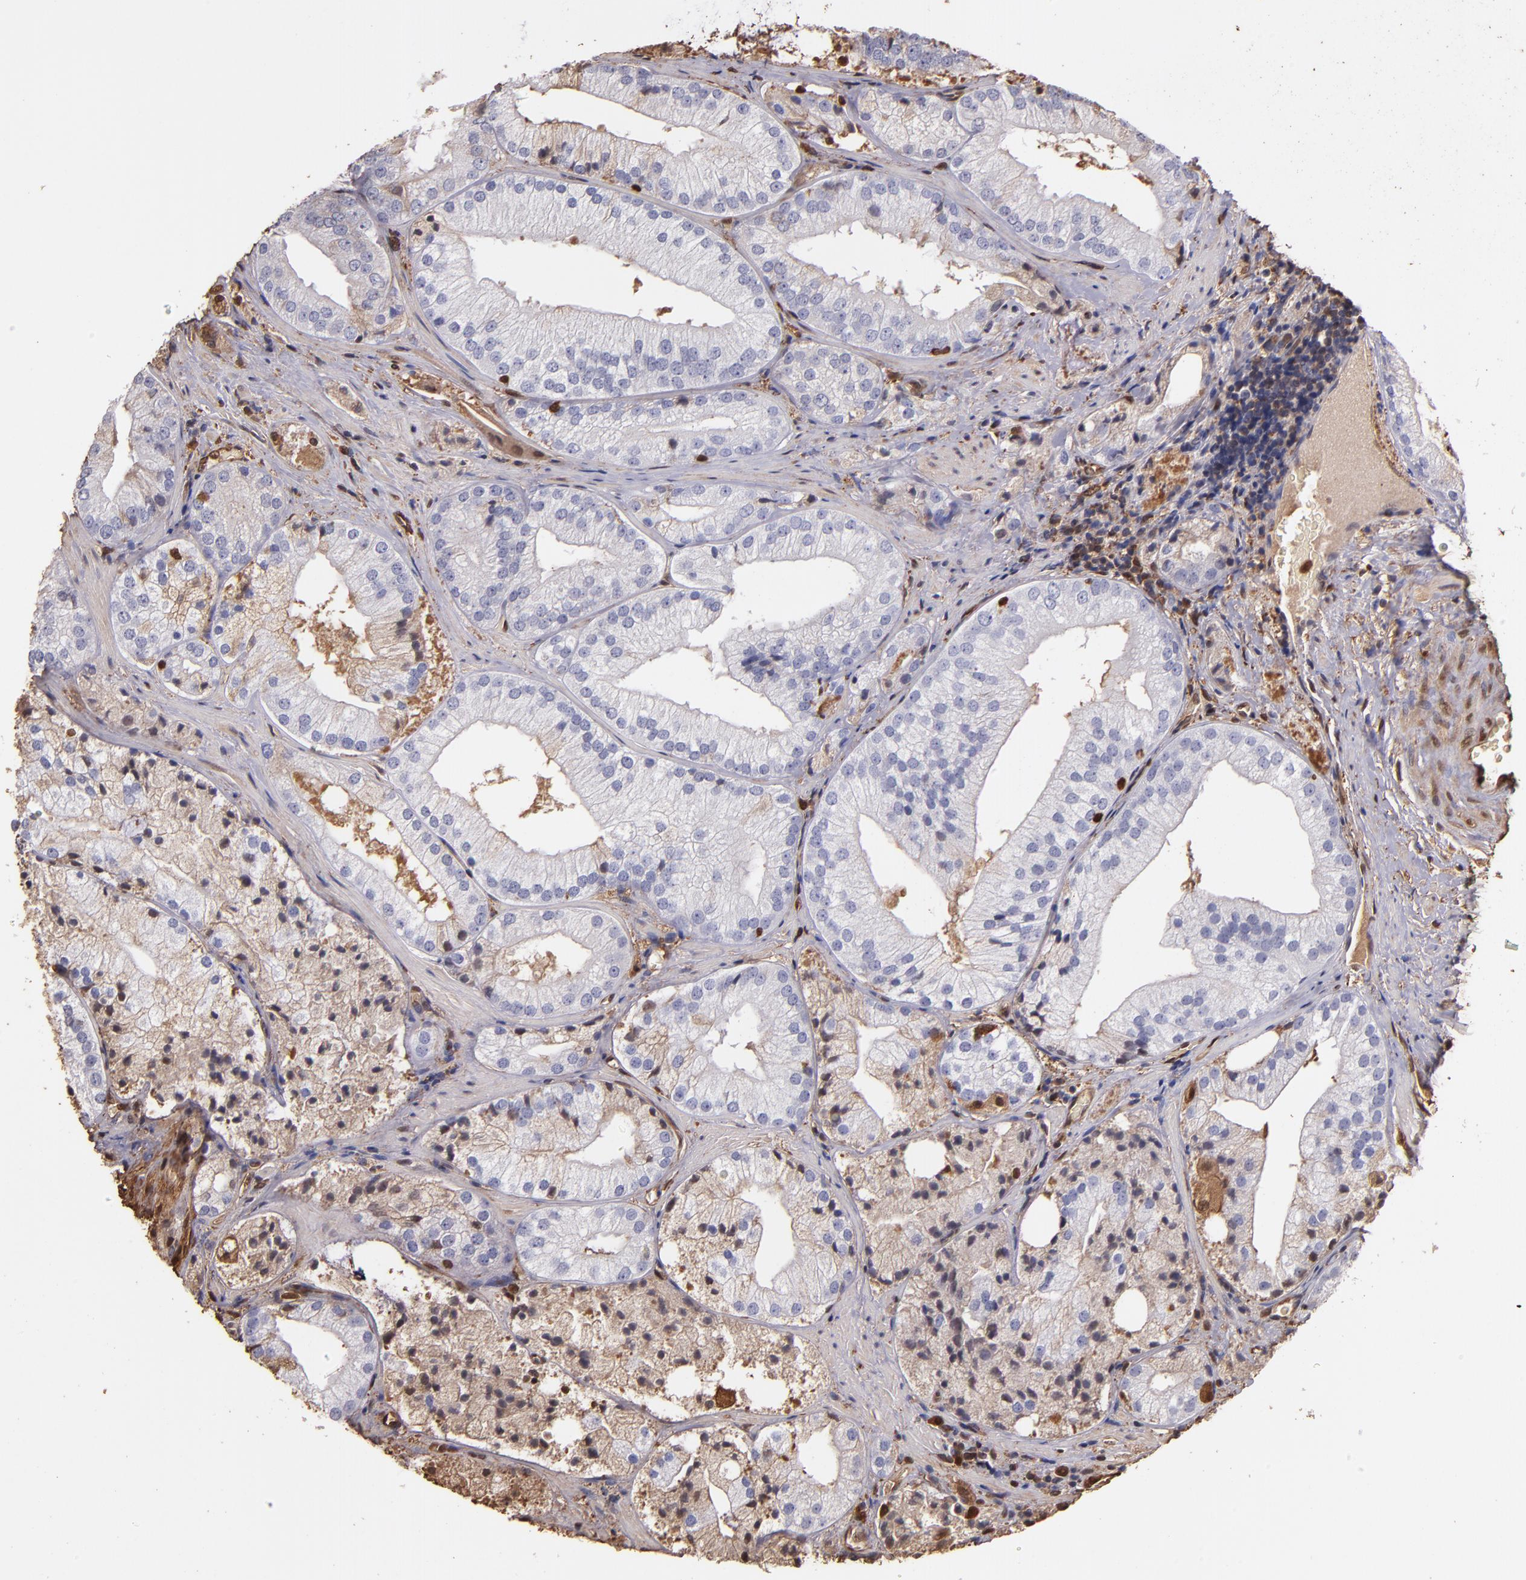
{"staining": {"intensity": "negative", "quantity": "none", "location": "none"}, "tissue": "prostate cancer", "cell_type": "Tumor cells", "image_type": "cancer", "snomed": [{"axis": "morphology", "description": "Adenocarcinoma, Low grade"}, {"axis": "topography", "description": "Prostate"}], "caption": "High magnification brightfield microscopy of prostate cancer (adenocarcinoma (low-grade)) stained with DAB (3,3'-diaminobenzidine) (brown) and counterstained with hematoxylin (blue): tumor cells show no significant staining.", "gene": "S100A6", "patient": {"sex": "male", "age": 60}}